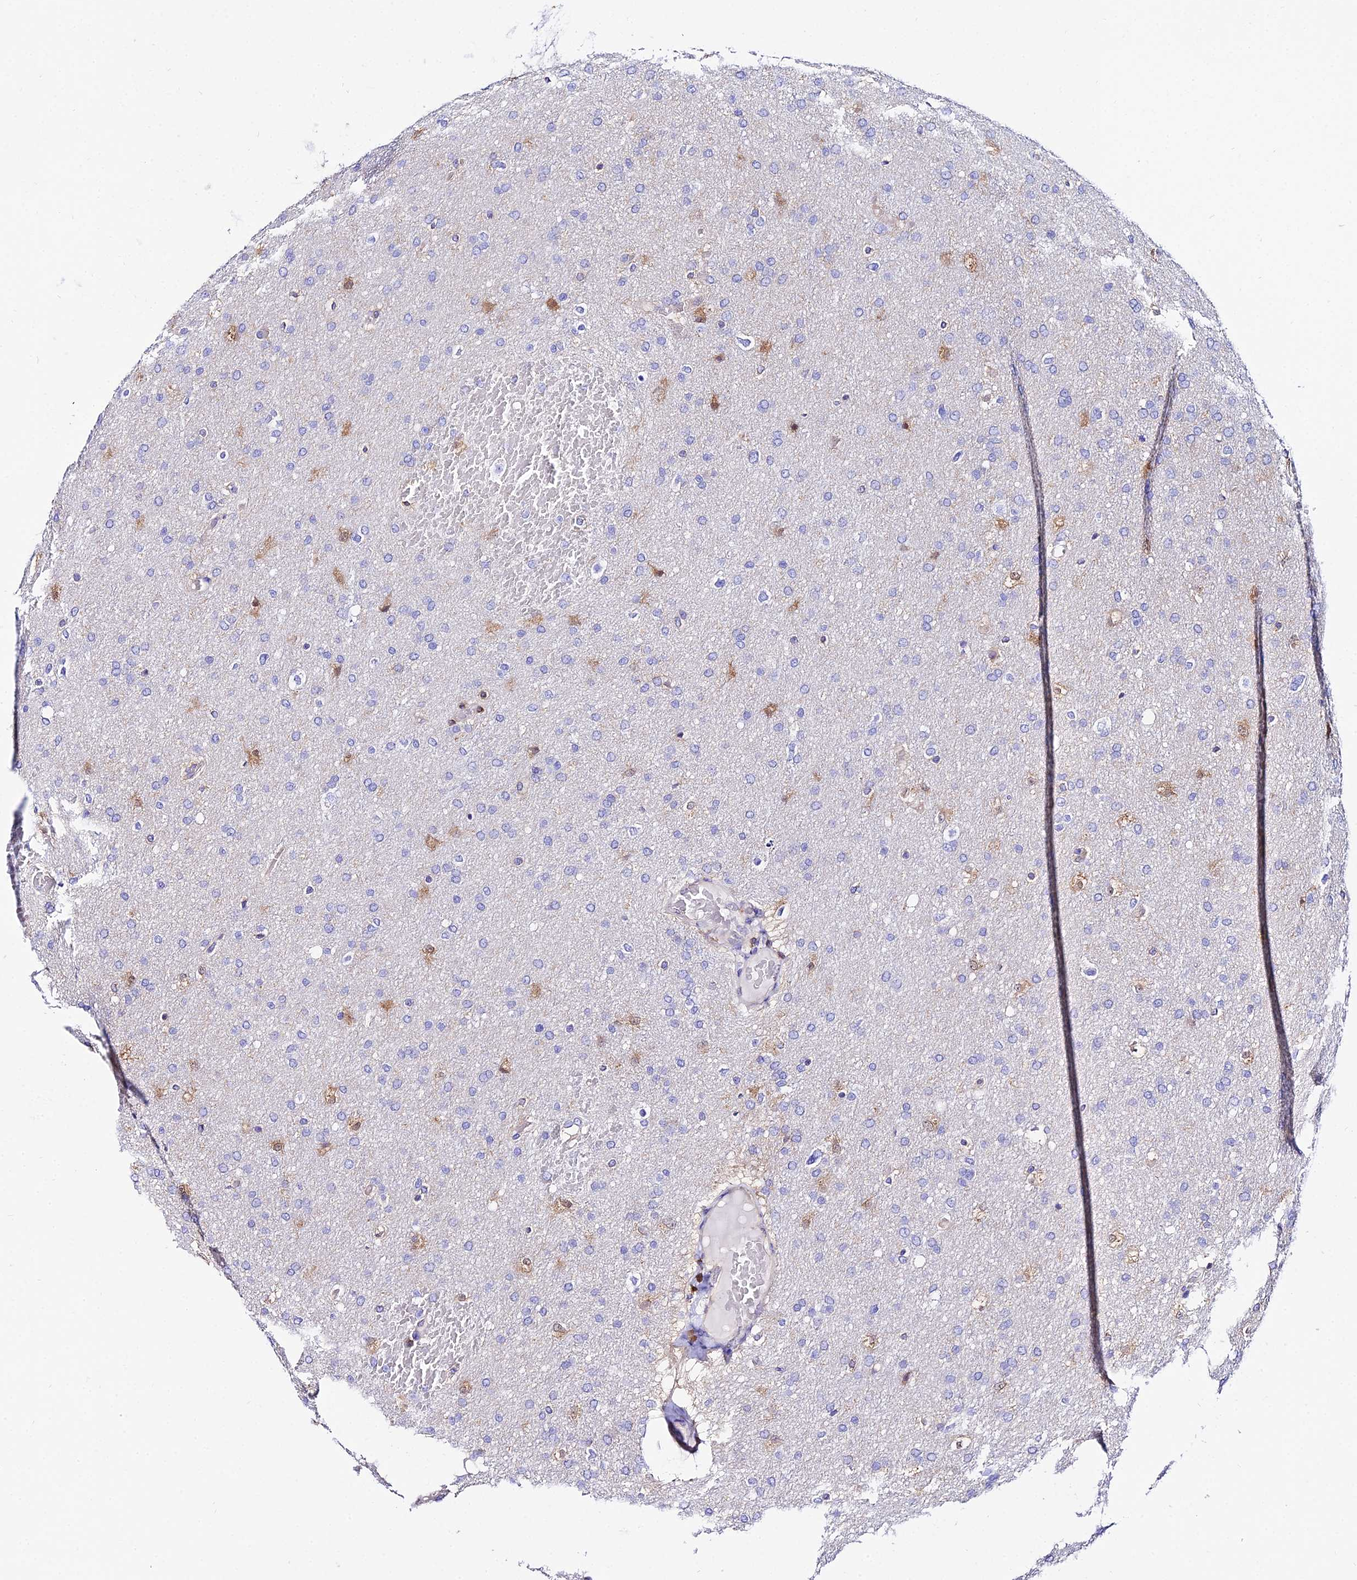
{"staining": {"intensity": "negative", "quantity": "none", "location": "none"}, "tissue": "glioma", "cell_type": "Tumor cells", "image_type": "cancer", "snomed": [{"axis": "morphology", "description": "Glioma, malignant, High grade"}, {"axis": "topography", "description": "Cerebral cortex"}], "caption": "Immunohistochemistry image of neoplastic tissue: glioma stained with DAB displays no significant protein staining in tumor cells. (Stains: DAB (3,3'-diaminobenzidine) IHC with hematoxylin counter stain, Microscopy: brightfield microscopy at high magnification).", "gene": "S100A16", "patient": {"sex": "female", "age": 36}}